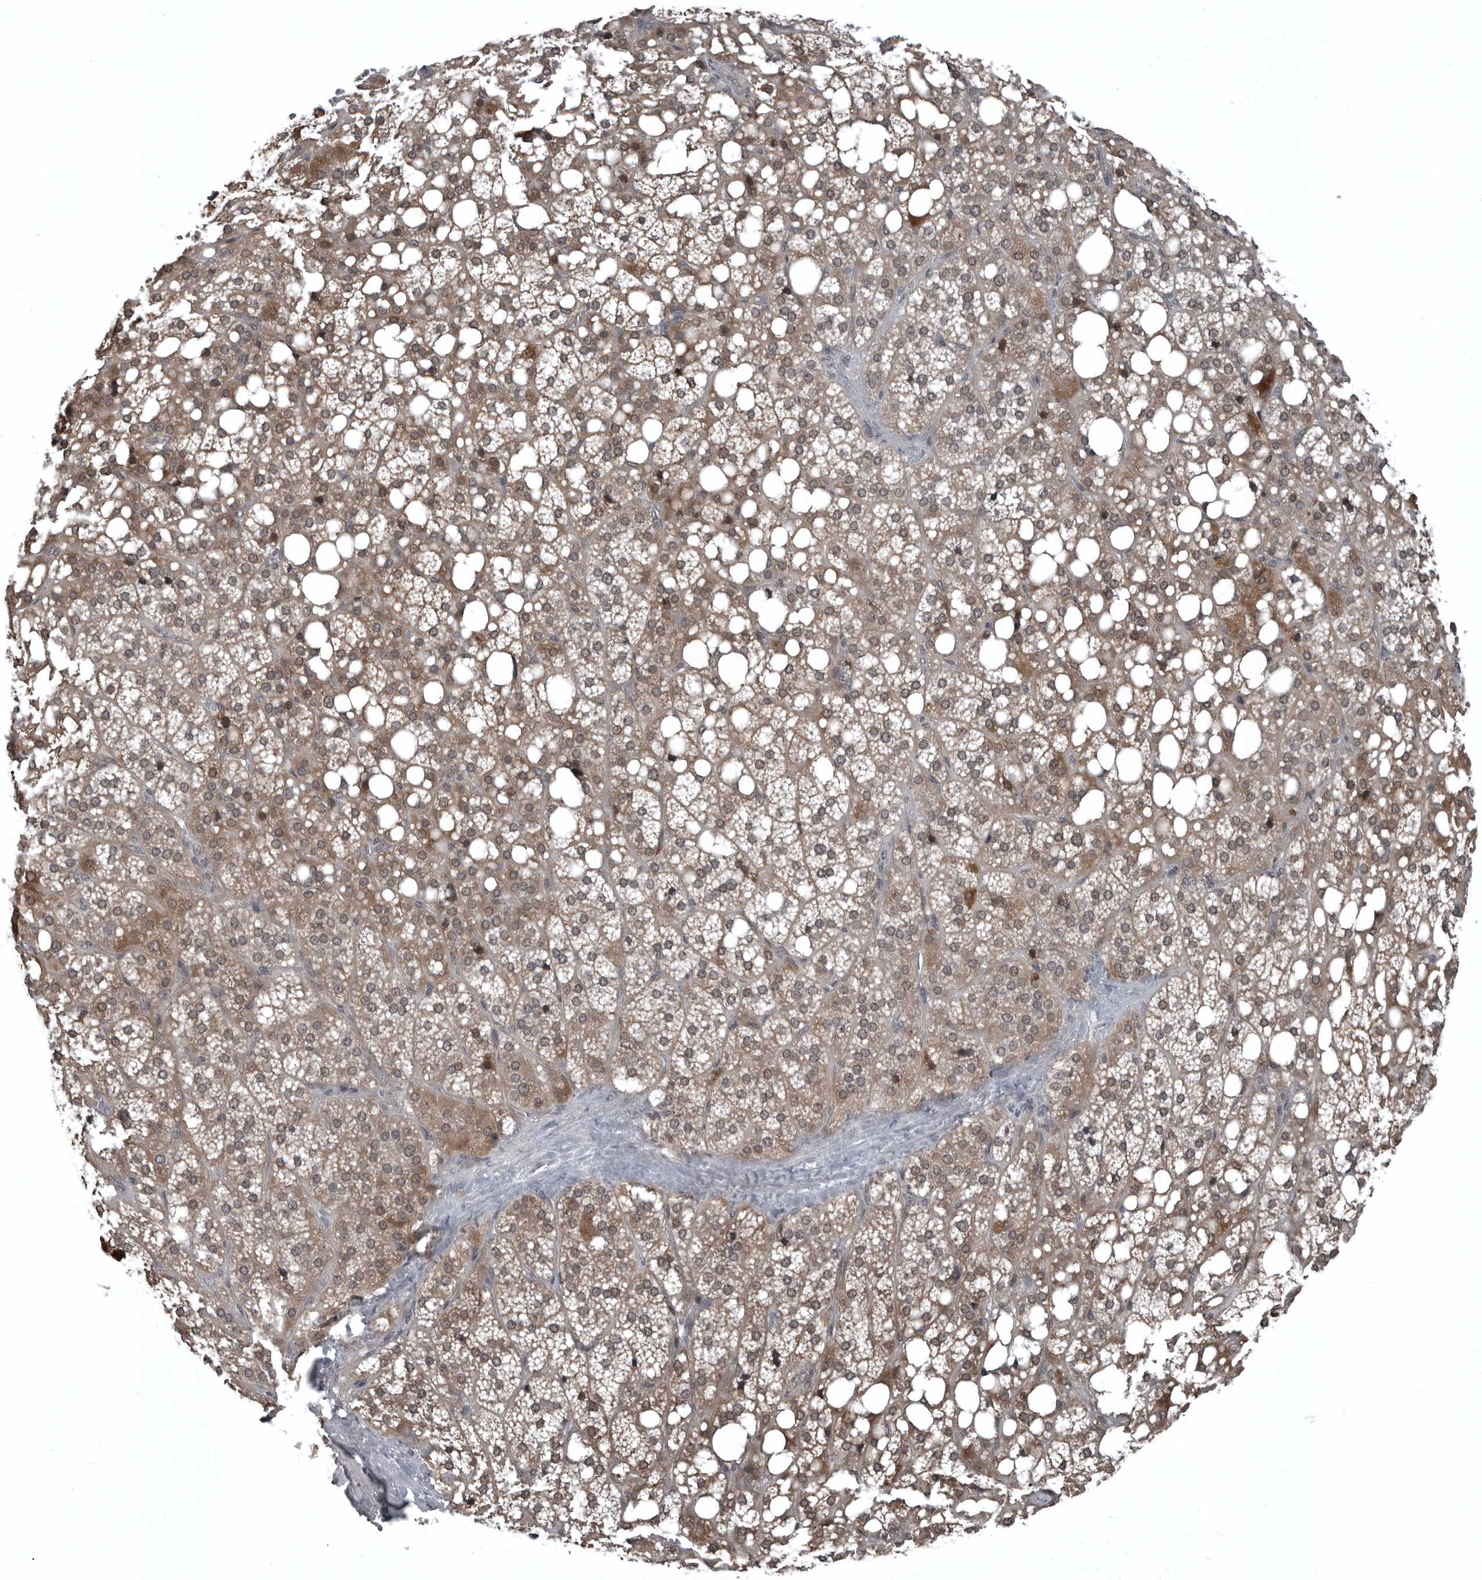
{"staining": {"intensity": "moderate", "quantity": ">75%", "location": "cytoplasmic/membranous,nuclear"}, "tissue": "adrenal gland", "cell_type": "Glandular cells", "image_type": "normal", "snomed": [{"axis": "morphology", "description": "Normal tissue, NOS"}, {"axis": "topography", "description": "Adrenal gland"}], "caption": "Benign adrenal gland was stained to show a protein in brown. There is medium levels of moderate cytoplasmic/membranous,nuclear staining in about >75% of glandular cells. (DAB (3,3'-diaminobenzidine) = brown stain, brightfield microscopy at high magnification).", "gene": "GAK", "patient": {"sex": "female", "age": 59}}